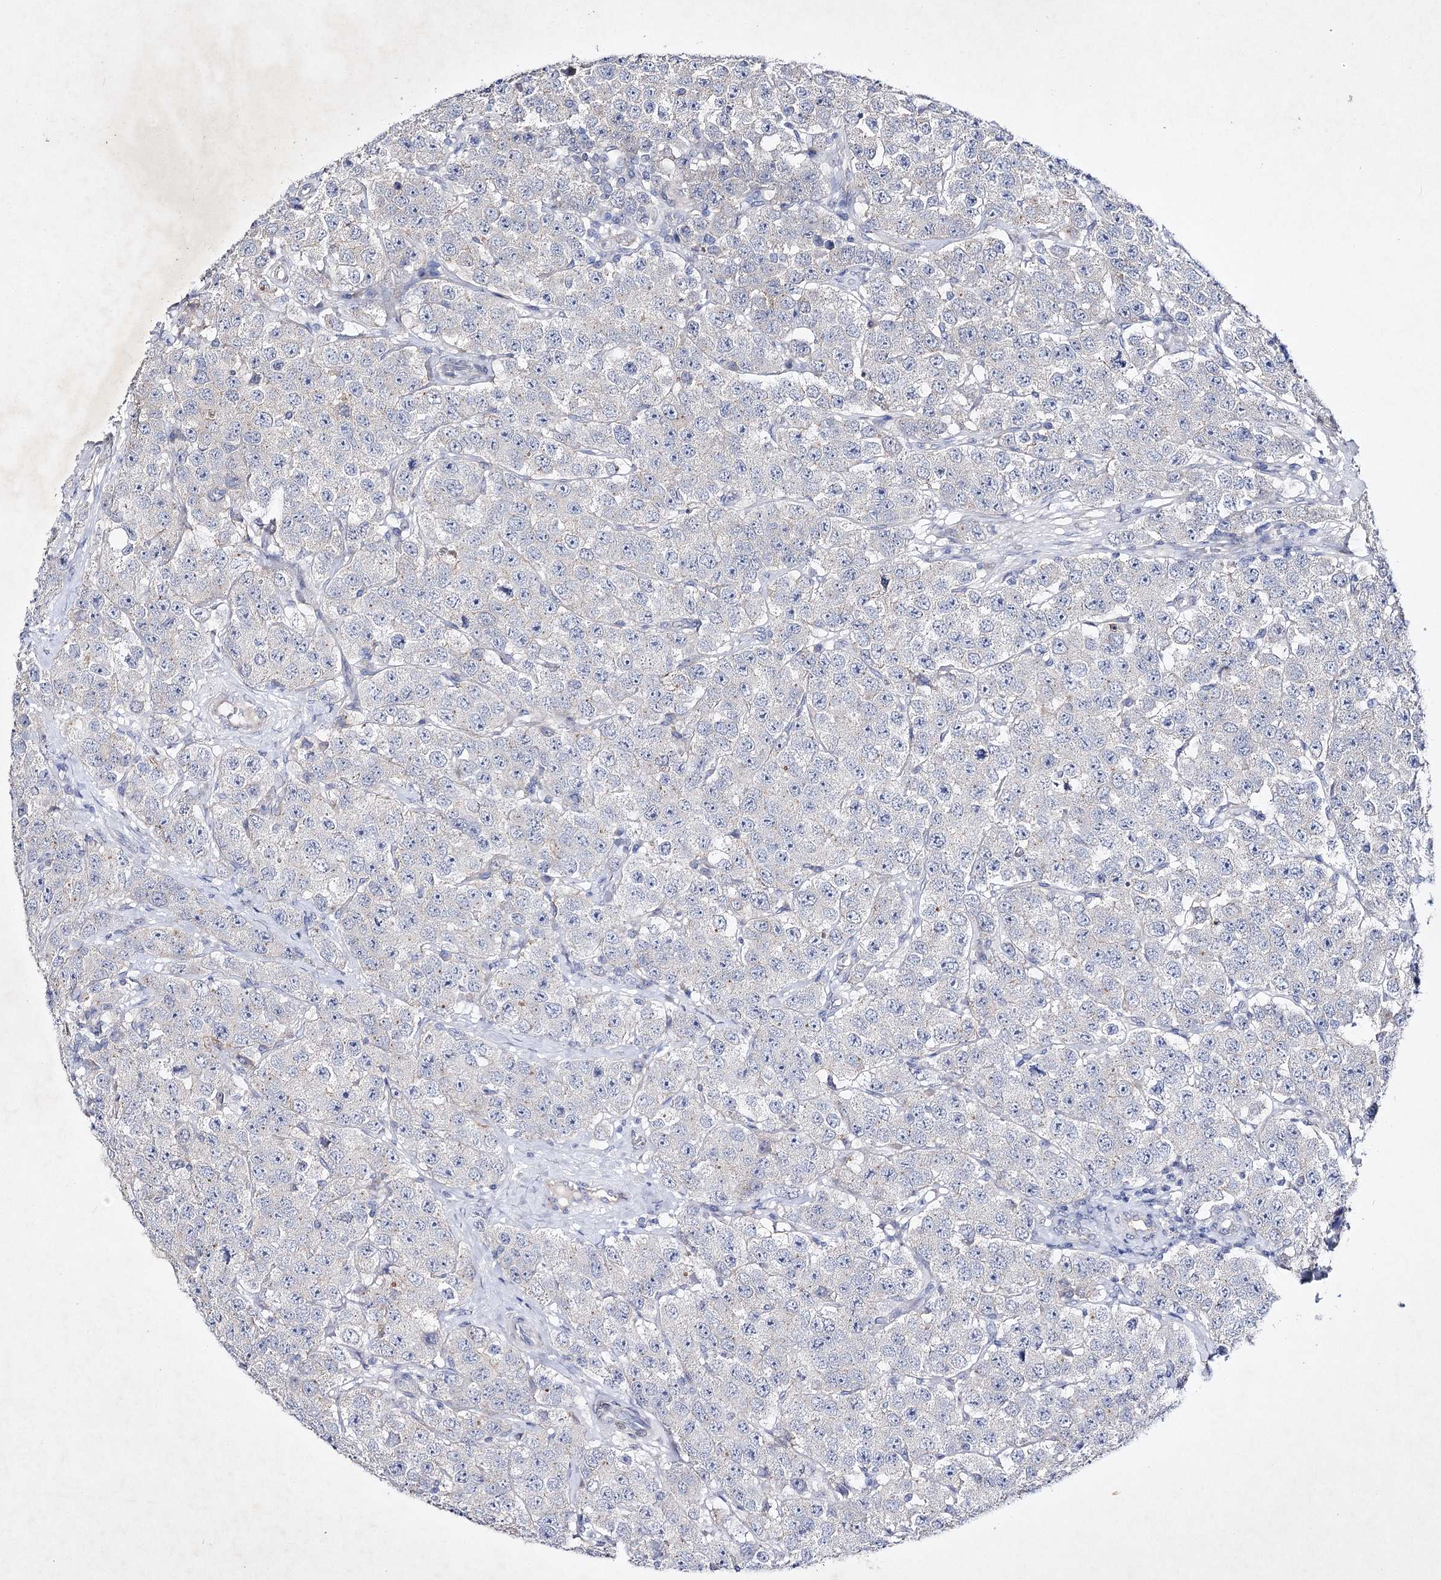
{"staining": {"intensity": "negative", "quantity": "none", "location": "none"}, "tissue": "testis cancer", "cell_type": "Tumor cells", "image_type": "cancer", "snomed": [{"axis": "morphology", "description": "Seminoma, NOS"}, {"axis": "topography", "description": "Testis"}], "caption": "The image demonstrates no staining of tumor cells in testis seminoma.", "gene": "COX15", "patient": {"sex": "male", "age": 28}}